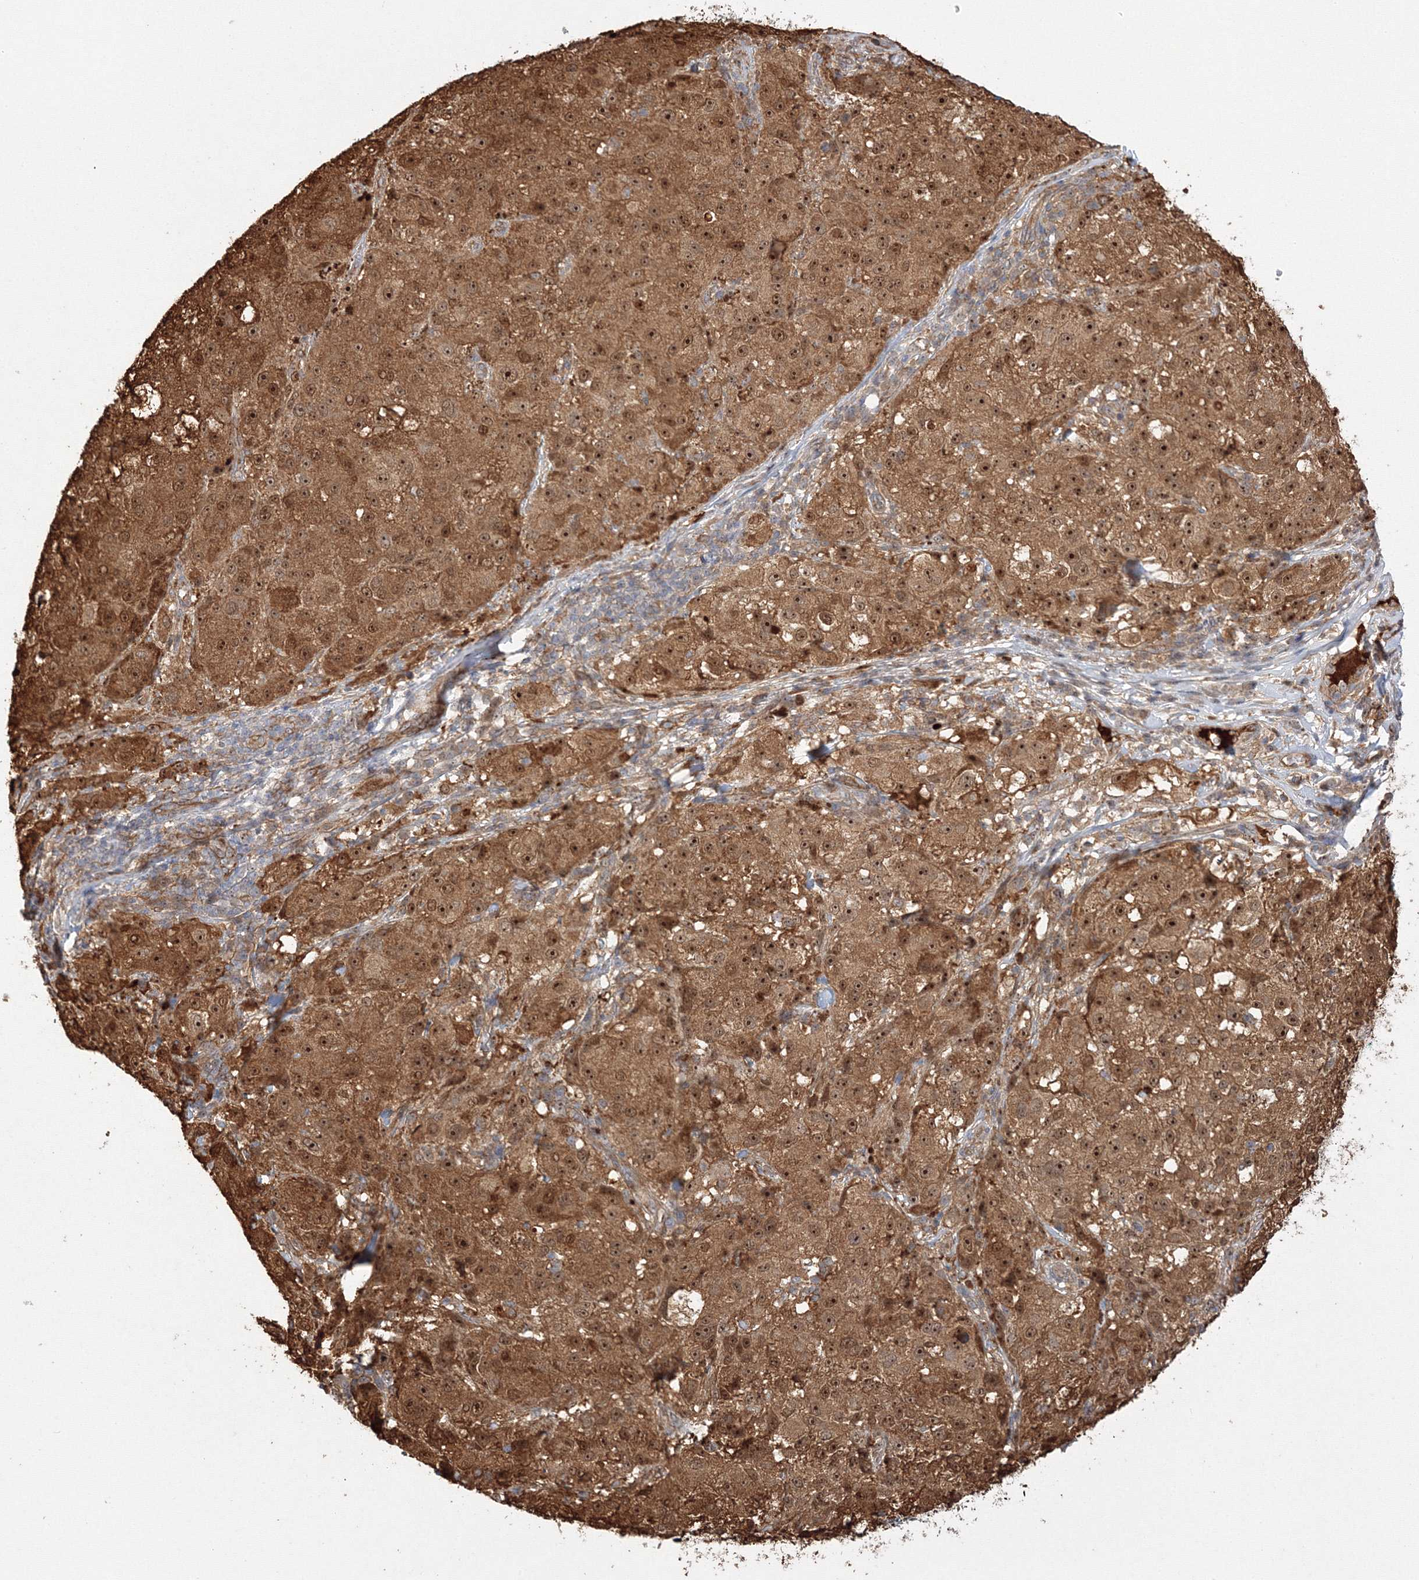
{"staining": {"intensity": "strong", "quantity": ">75%", "location": "cytoplasmic/membranous,nuclear"}, "tissue": "melanoma", "cell_type": "Tumor cells", "image_type": "cancer", "snomed": [{"axis": "morphology", "description": "Necrosis, NOS"}, {"axis": "morphology", "description": "Malignant melanoma, NOS"}, {"axis": "topography", "description": "Skin"}], "caption": "The photomicrograph demonstrates a brown stain indicating the presence of a protein in the cytoplasmic/membranous and nuclear of tumor cells in malignant melanoma.", "gene": "NPM3", "patient": {"sex": "female", "age": 87}}